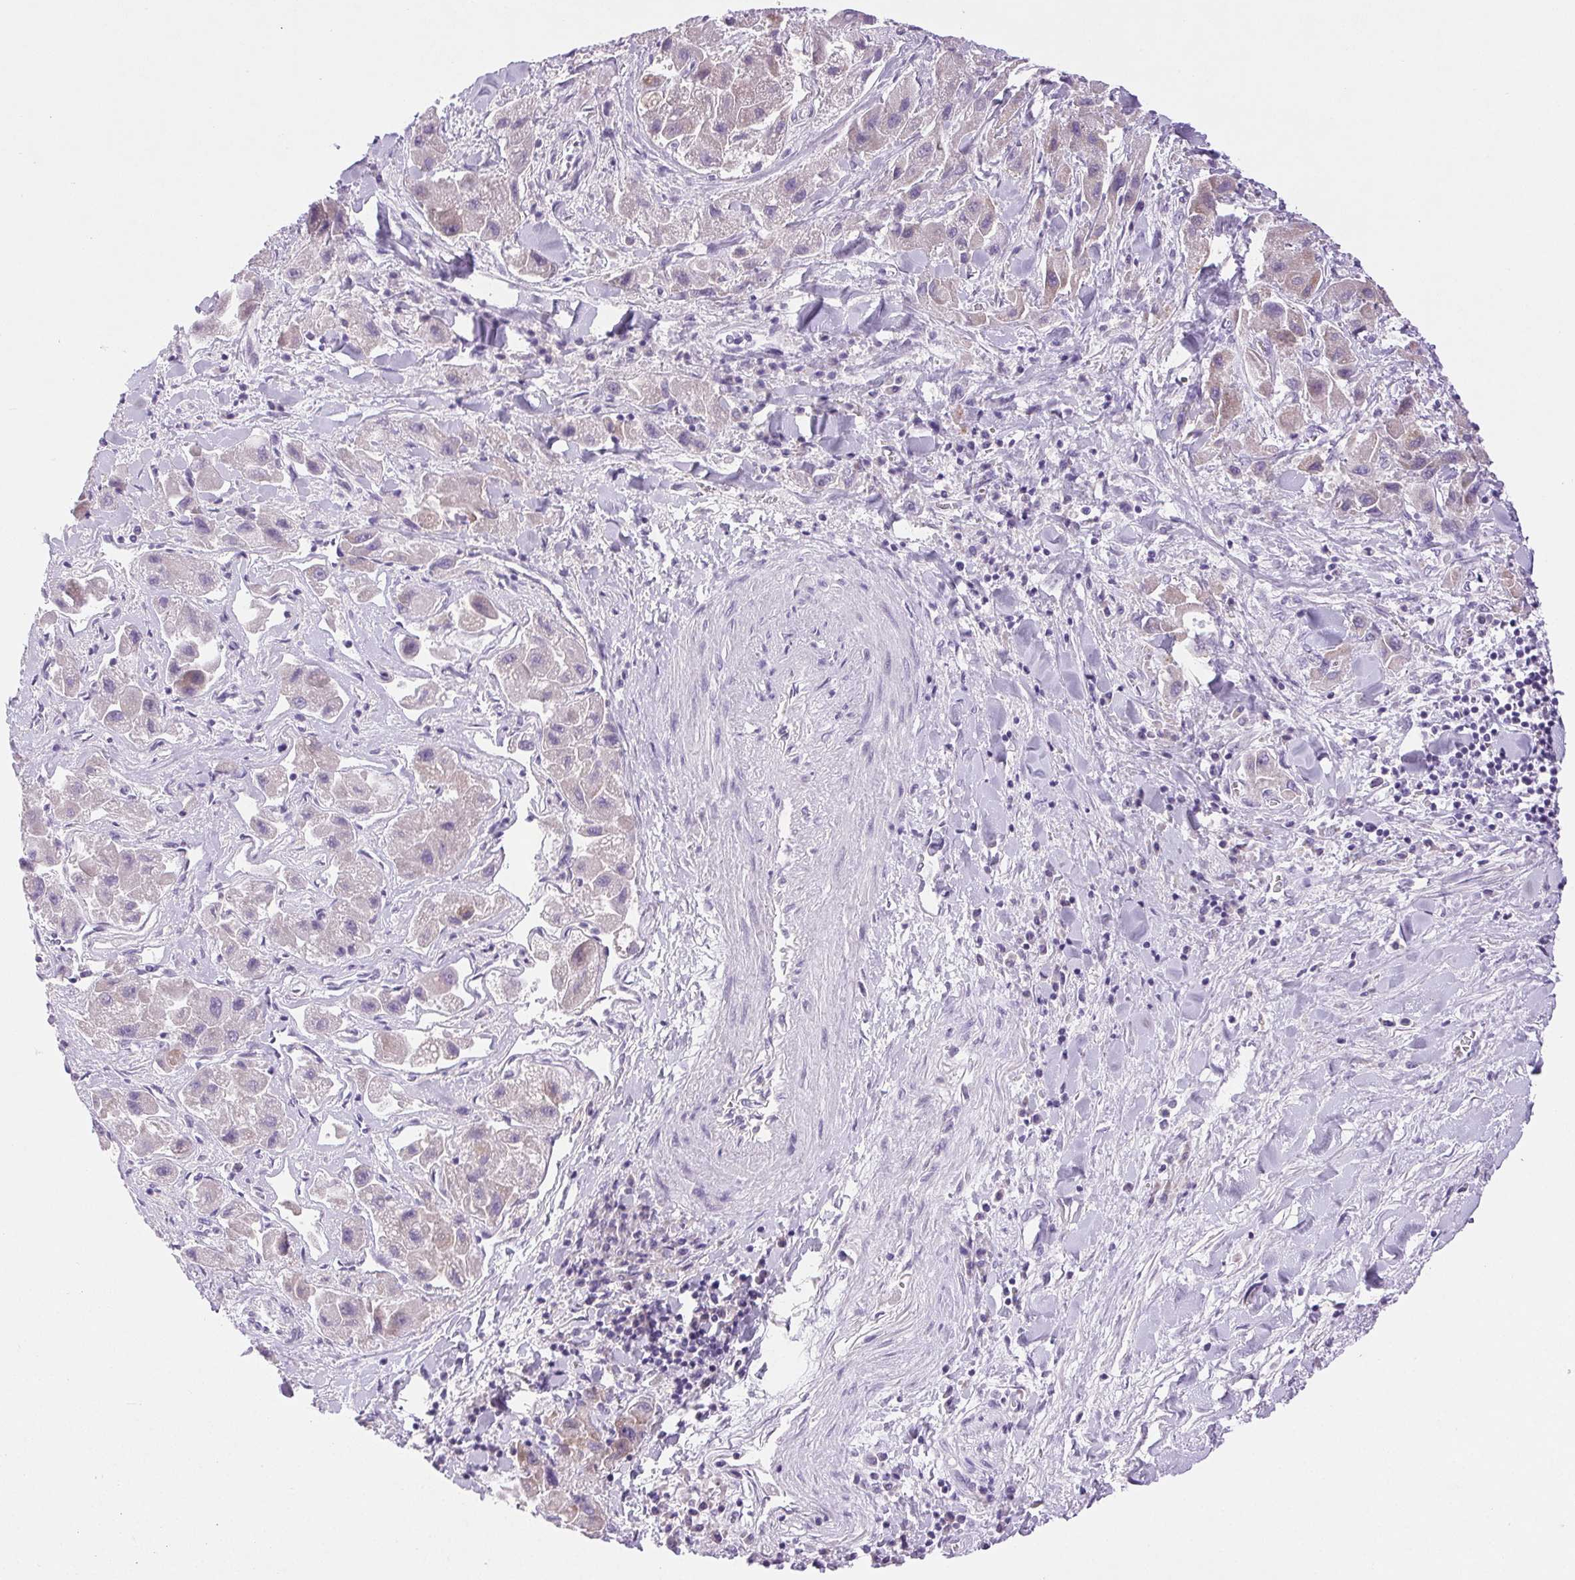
{"staining": {"intensity": "weak", "quantity": "<25%", "location": "cytoplasmic/membranous"}, "tissue": "liver cancer", "cell_type": "Tumor cells", "image_type": "cancer", "snomed": [{"axis": "morphology", "description": "Carcinoma, Hepatocellular, NOS"}, {"axis": "topography", "description": "Liver"}], "caption": "DAB immunohistochemical staining of human liver cancer shows no significant expression in tumor cells.", "gene": "ARHGAP11B", "patient": {"sex": "male", "age": 24}}